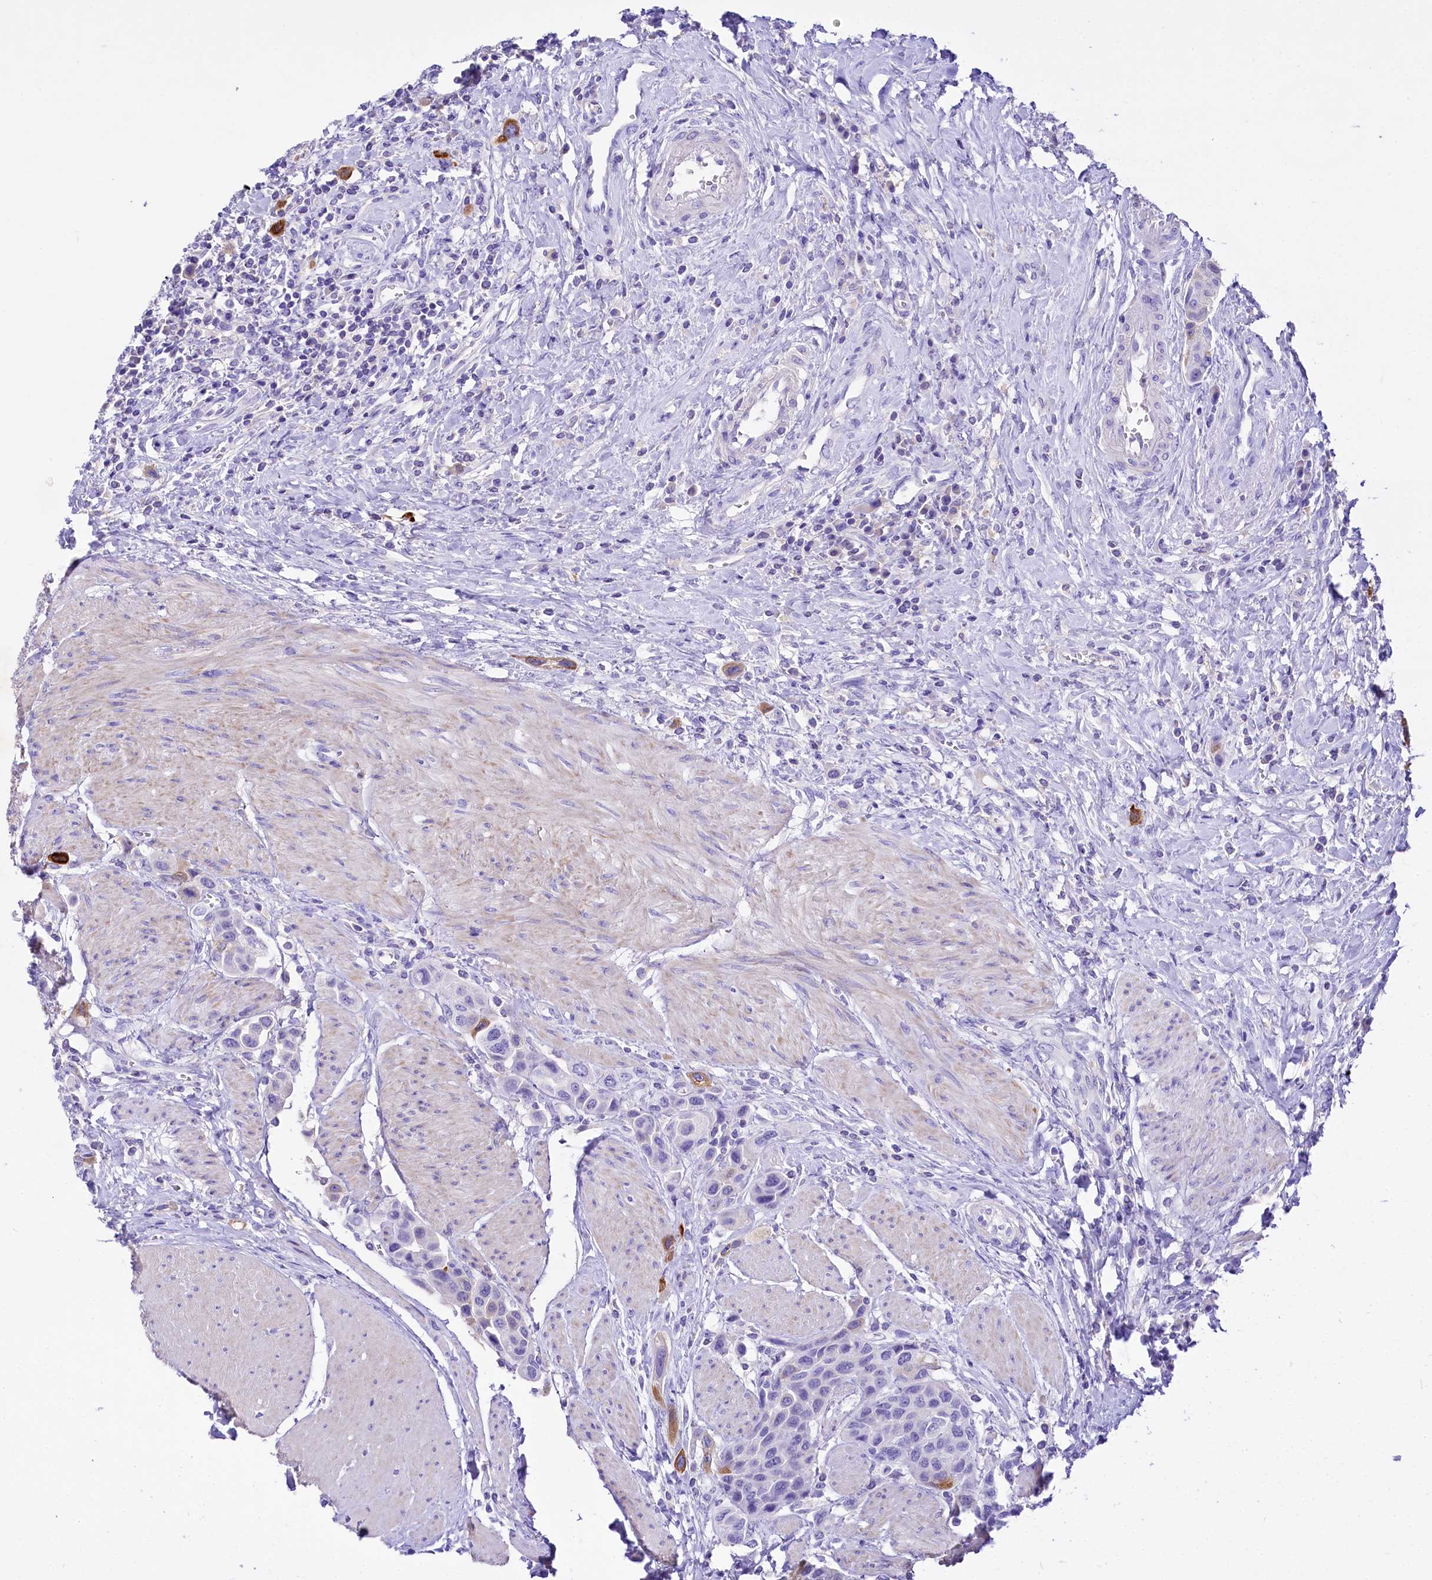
{"staining": {"intensity": "moderate", "quantity": "<25%", "location": "cytoplasmic/membranous"}, "tissue": "urothelial cancer", "cell_type": "Tumor cells", "image_type": "cancer", "snomed": [{"axis": "morphology", "description": "Urothelial carcinoma, High grade"}, {"axis": "topography", "description": "Urinary bladder"}], "caption": "Human high-grade urothelial carcinoma stained with a brown dye reveals moderate cytoplasmic/membranous positive positivity in approximately <25% of tumor cells.", "gene": "A2ML1", "patient": {"sex": "male", "age": 50}}